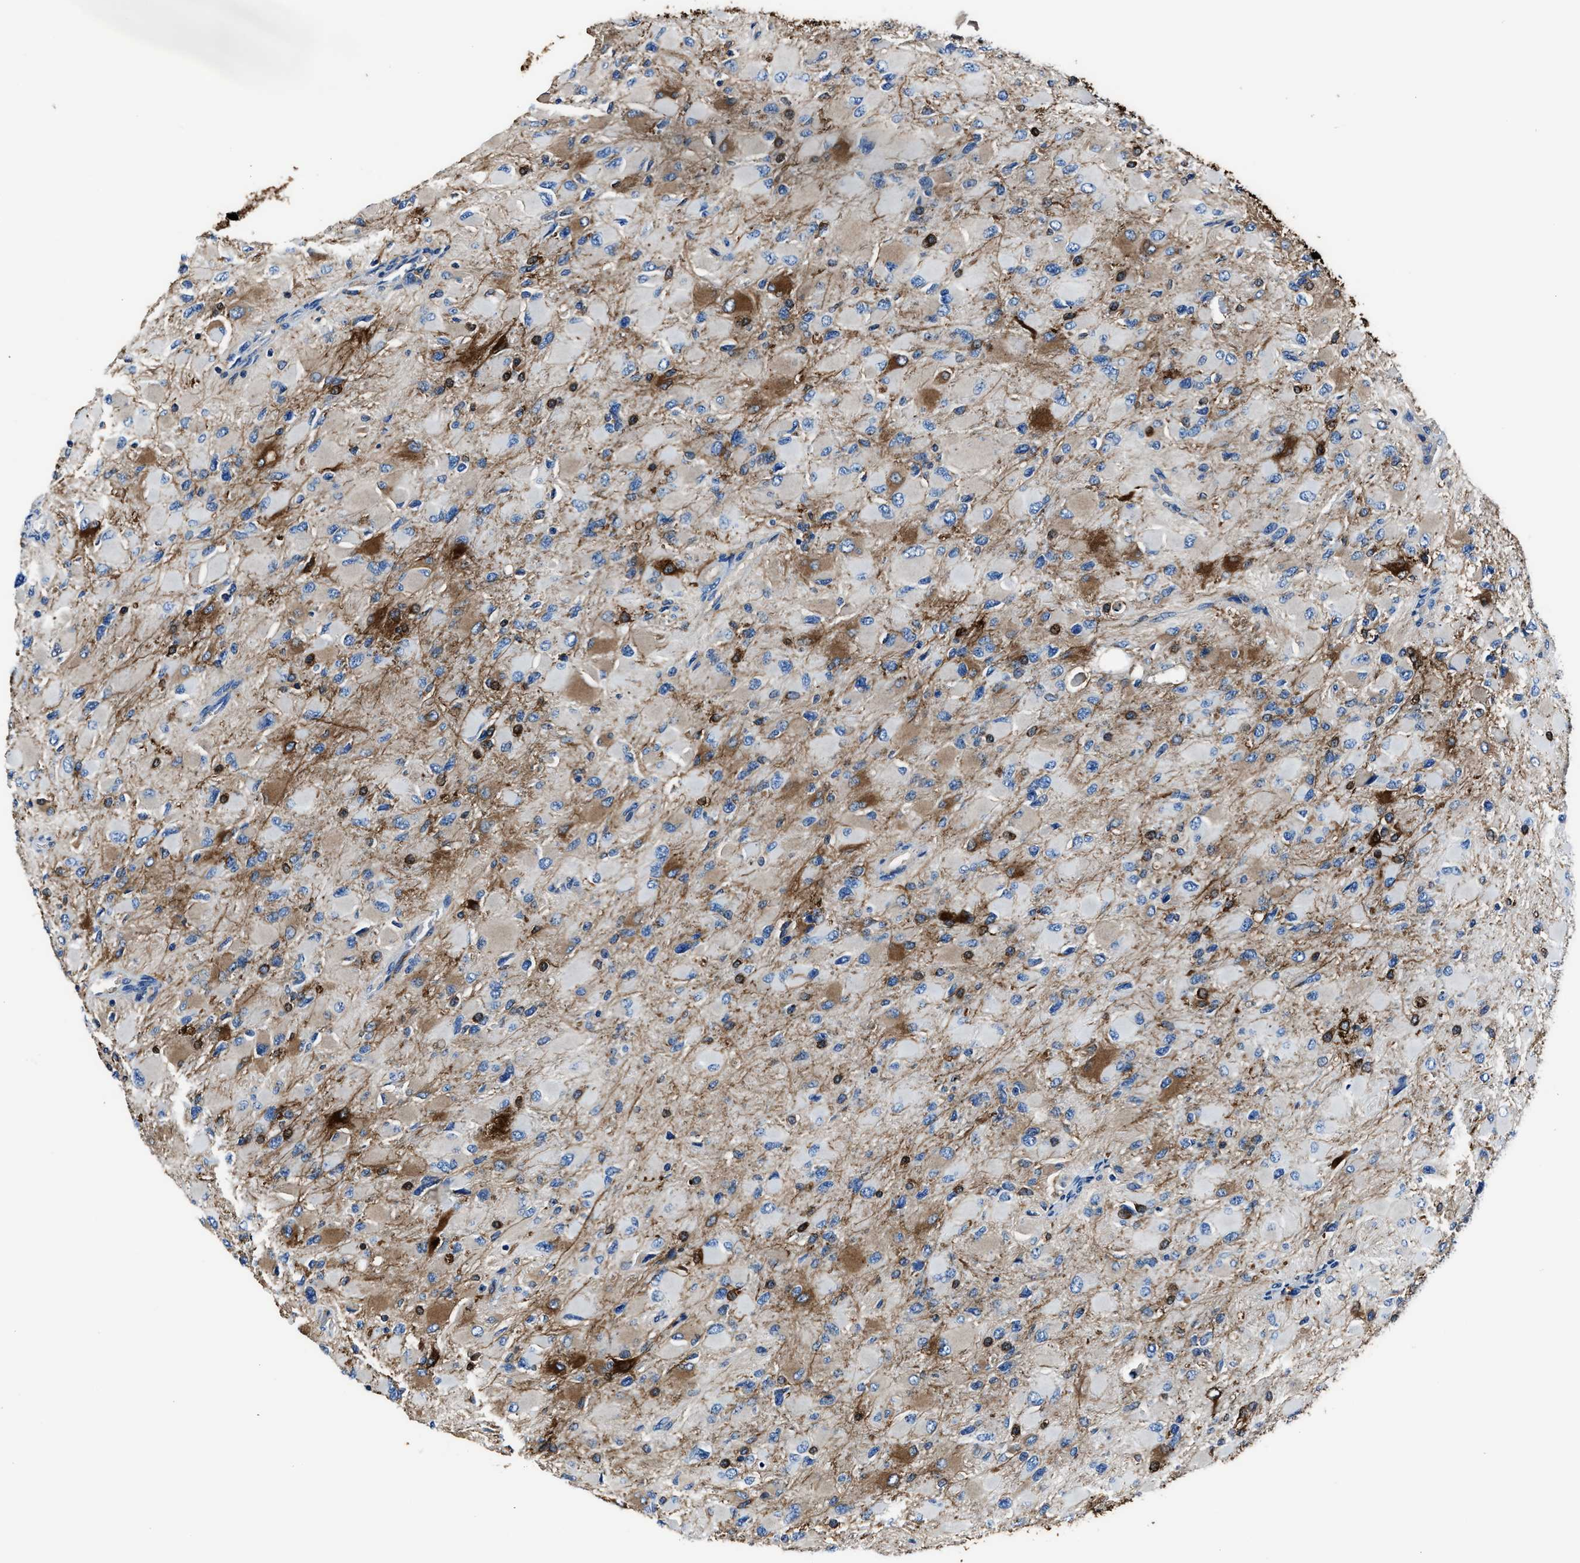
{"staining": {"intensity": "moderate", "quantity": "<25%", "location": "cytoplasmic/membranous"}, "tissue": "glioma", "cell_type": "Tumor cells", "image_type": "cancer", "snomed": [{"axis": "morphology", "description": "Glioma, malignant, High grade"}, {"axis": "topography", "description": "Cerebral cortex"}], "caption": "About <25% of tumor cells in glioma exhibit moderate cytoplasmic/membranous protein expression as visualized by brown immunohistochemical staining.", "gene": "FTL", "patient": {"sex": "female", "age": 36}}